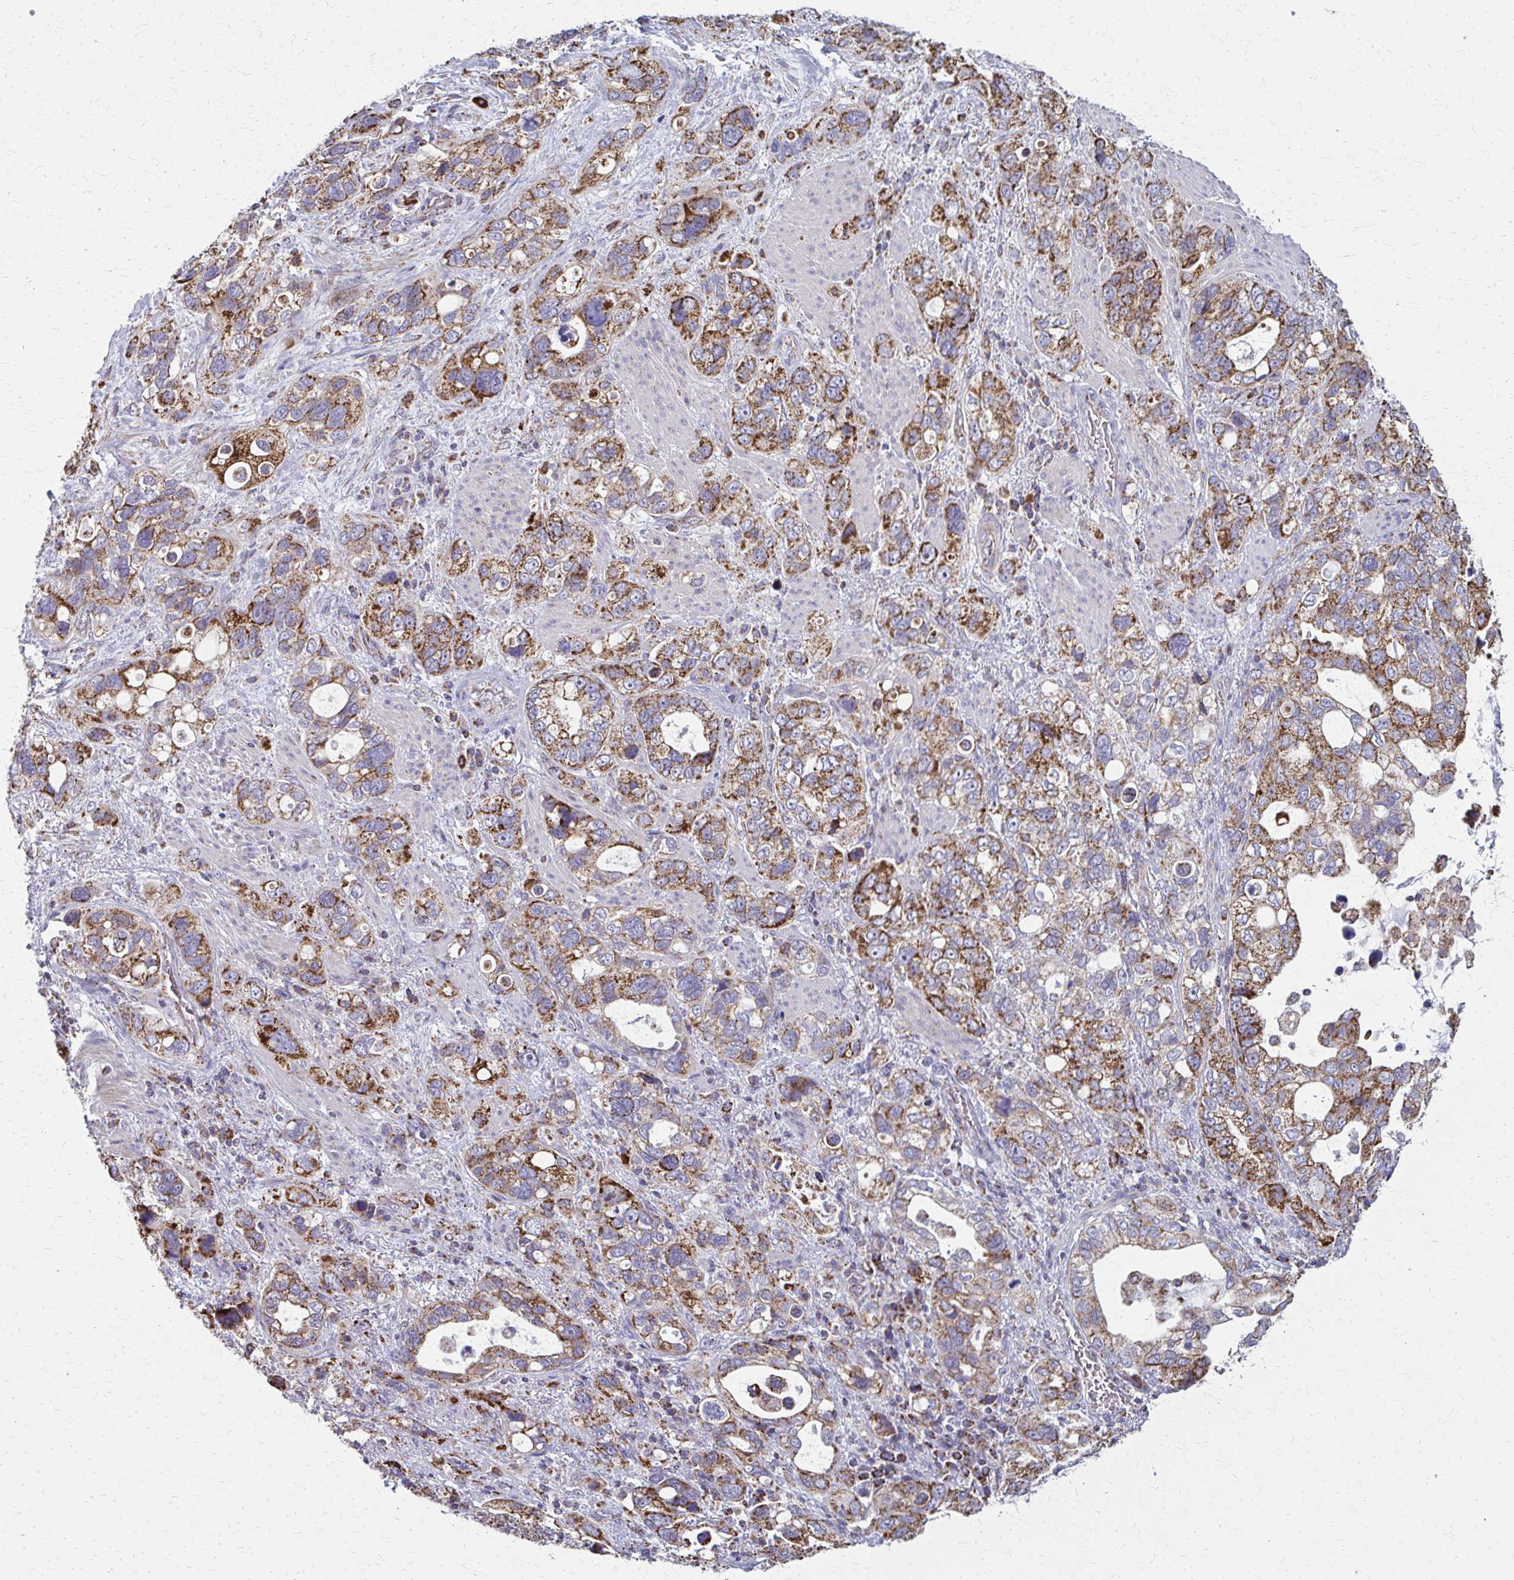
{"staining": {"intensity": "moderate", "quantity": ">75%", "location": "cytoplasmic/membranous"}, "tissue": "stomach cancer", "cell_type": "Tumor cells", "image_type": "cancer", "snomed": [{"axis": "morphology", "description": "Adenocarcinoma, NOS"}, {"axis": "topography", "description": "Stomach, upper"}], "caption": "Stomach cancer (adenocarcinoma) stained for a protein (brown) exhibits moderate cytoplasmic/membranous positive positivity in approximately >75% of tumor cells.", "gene": "TVP23A", "patient": {"sex": "female", "age": 81}}